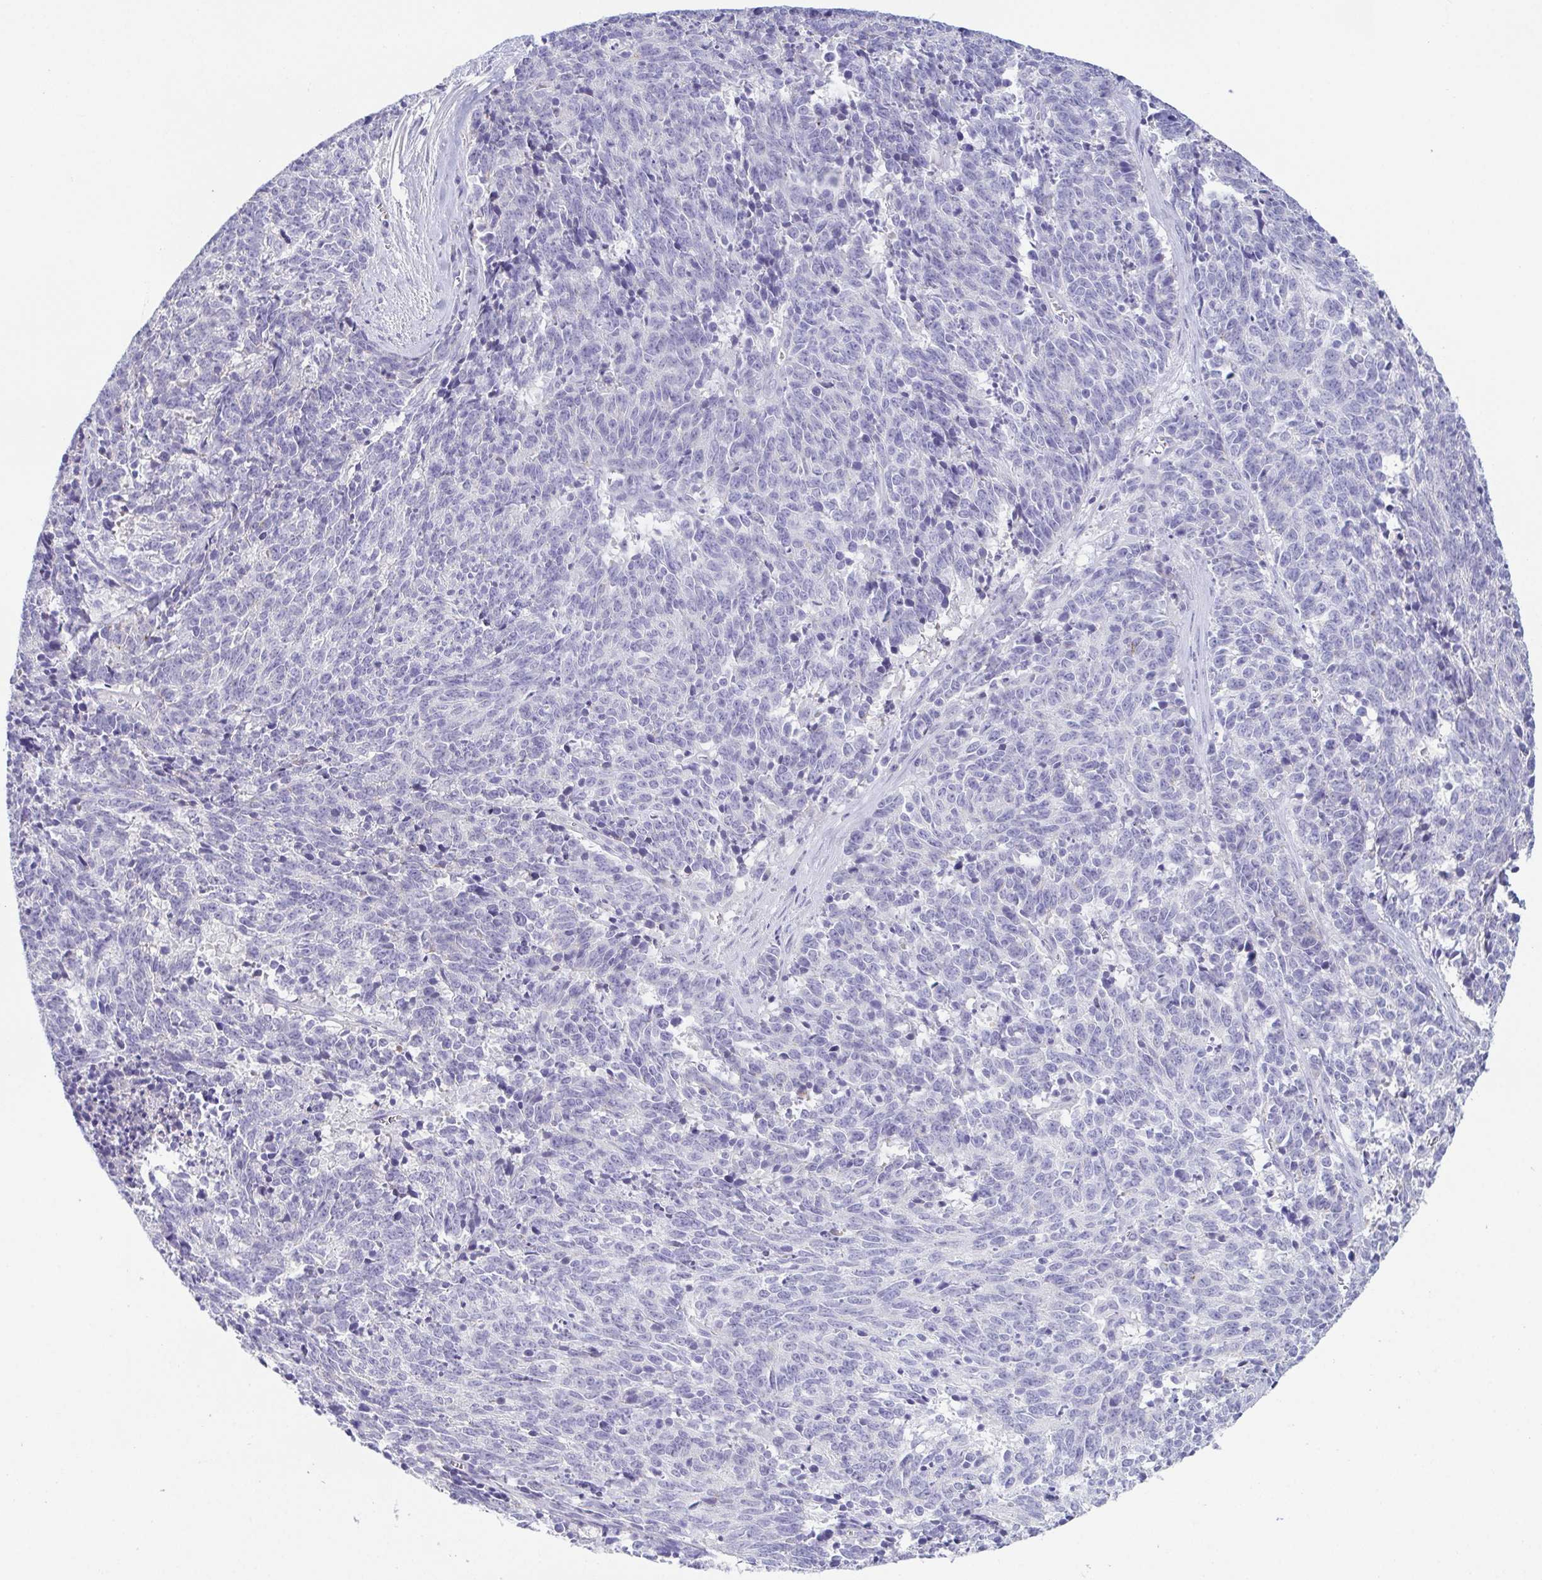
{"staining": {"intensity": "negative", "quantity": "none", "location": "none"}, "tissue": "cervical cancer", "cell_type": "Tumor cells", "image_type": "cancer", "snomed": [{"axis": "morphology", "description": "Squamous cell carcinoma, NOS"}, {"axis": "topography", "description": "Cervix"}], "caption": "Photomicrograph shows no significant protein expression in tumor cells of cervical cancer.", "gene": "HAPLN2", "patient": {"sex": "female", "age": 29}}